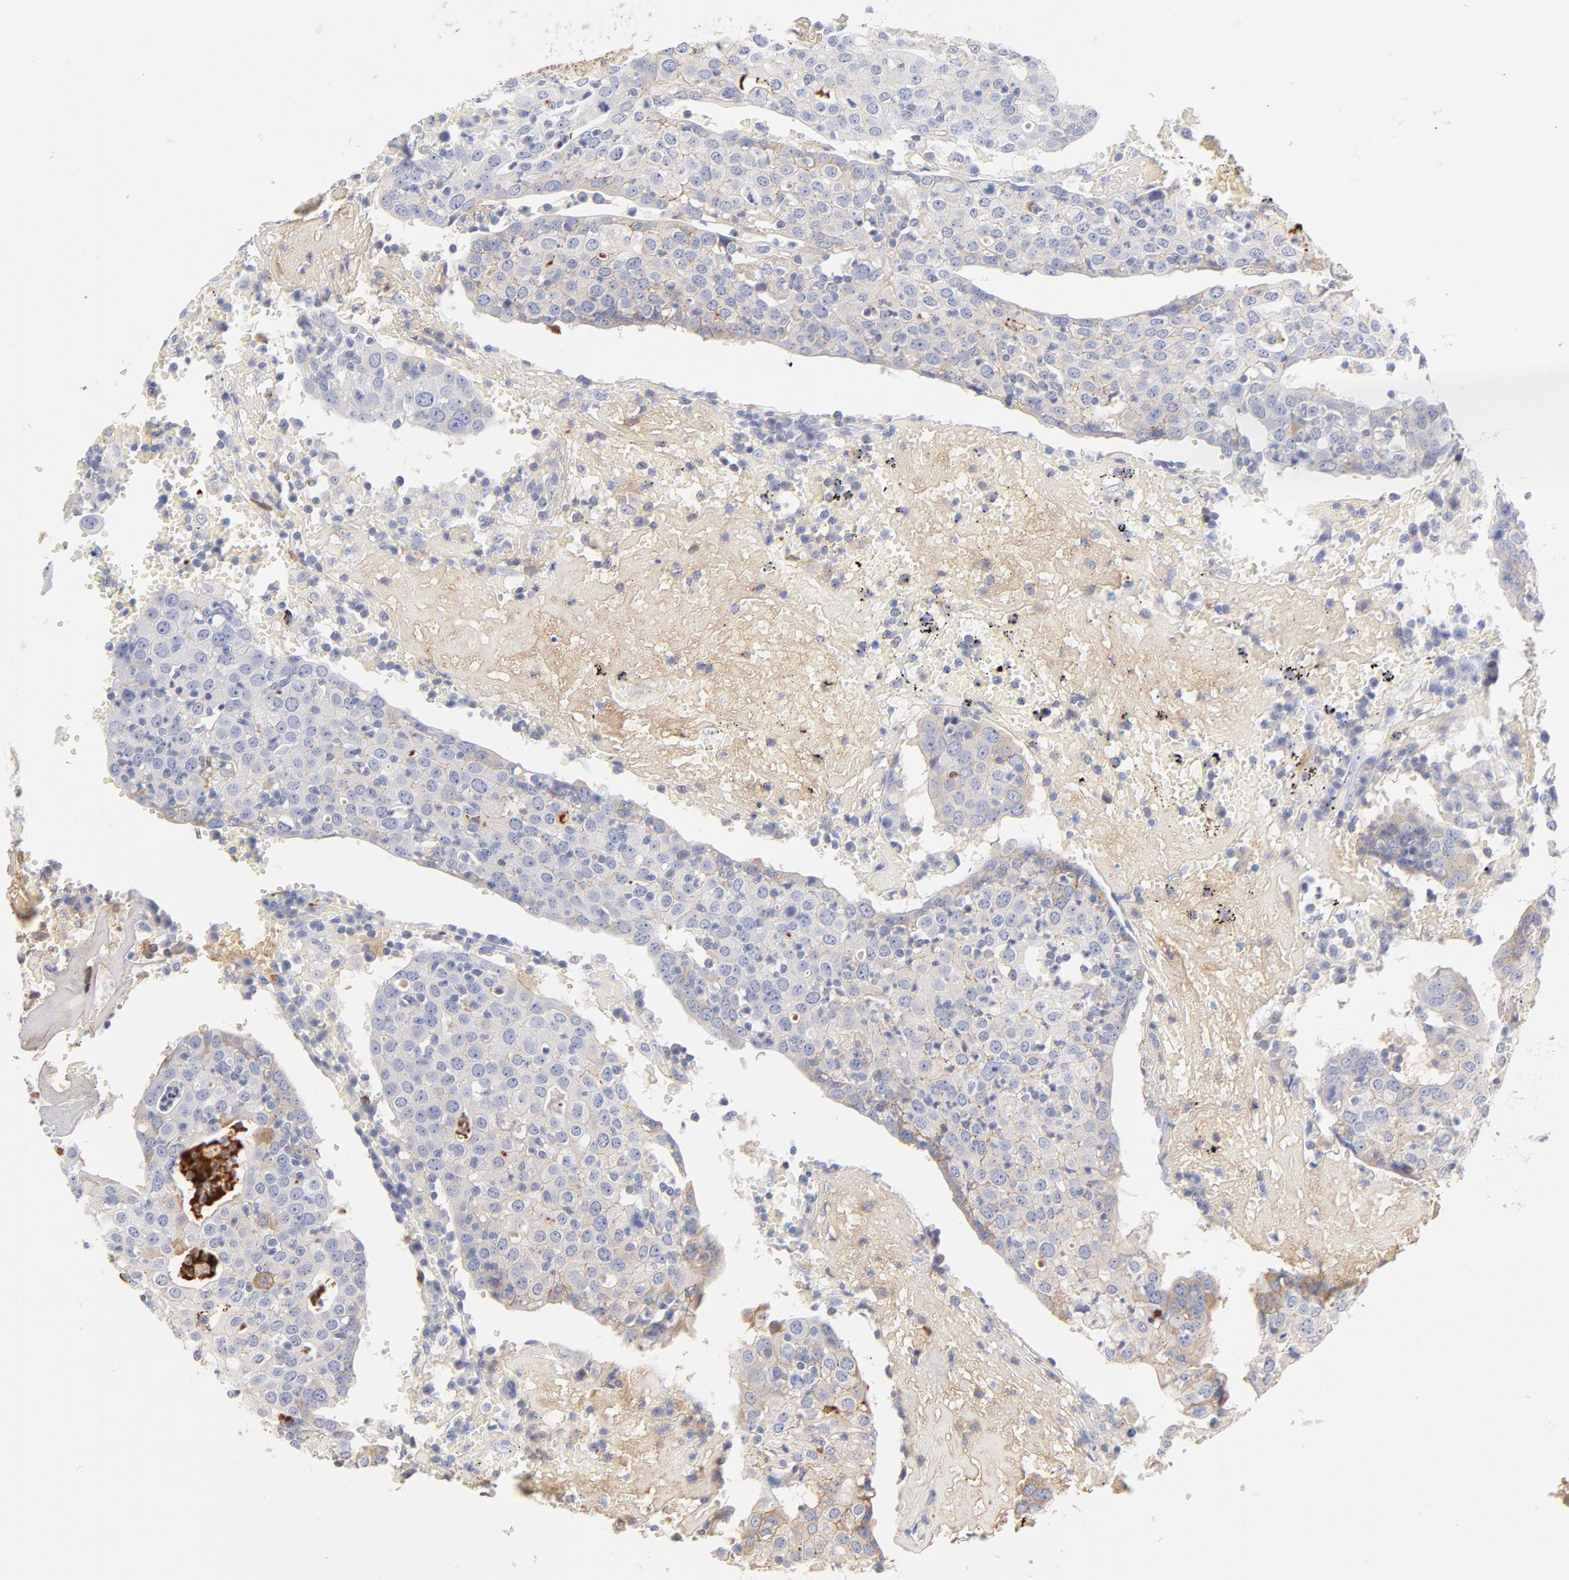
{"staining": {"intensity": "negative", "quantity": "none", "location": "none"}, "tissue": "head and neck cancer", "cell_type": "Tumor cells", "image_type": "cancer", "snomed": [{"axis": "morphology", "description": "Adenocarcinoma, NOS"}, {"axis": "topography", "description": "Salivary gland"}, {"axis": "topography", "description": "Head-Neck"}], "caption": "An image of head and neck cancer stained for a protein shows no brown staining in tumor cells.", "gene": "C3", "patient": {"sex": "female", "age": 65}}